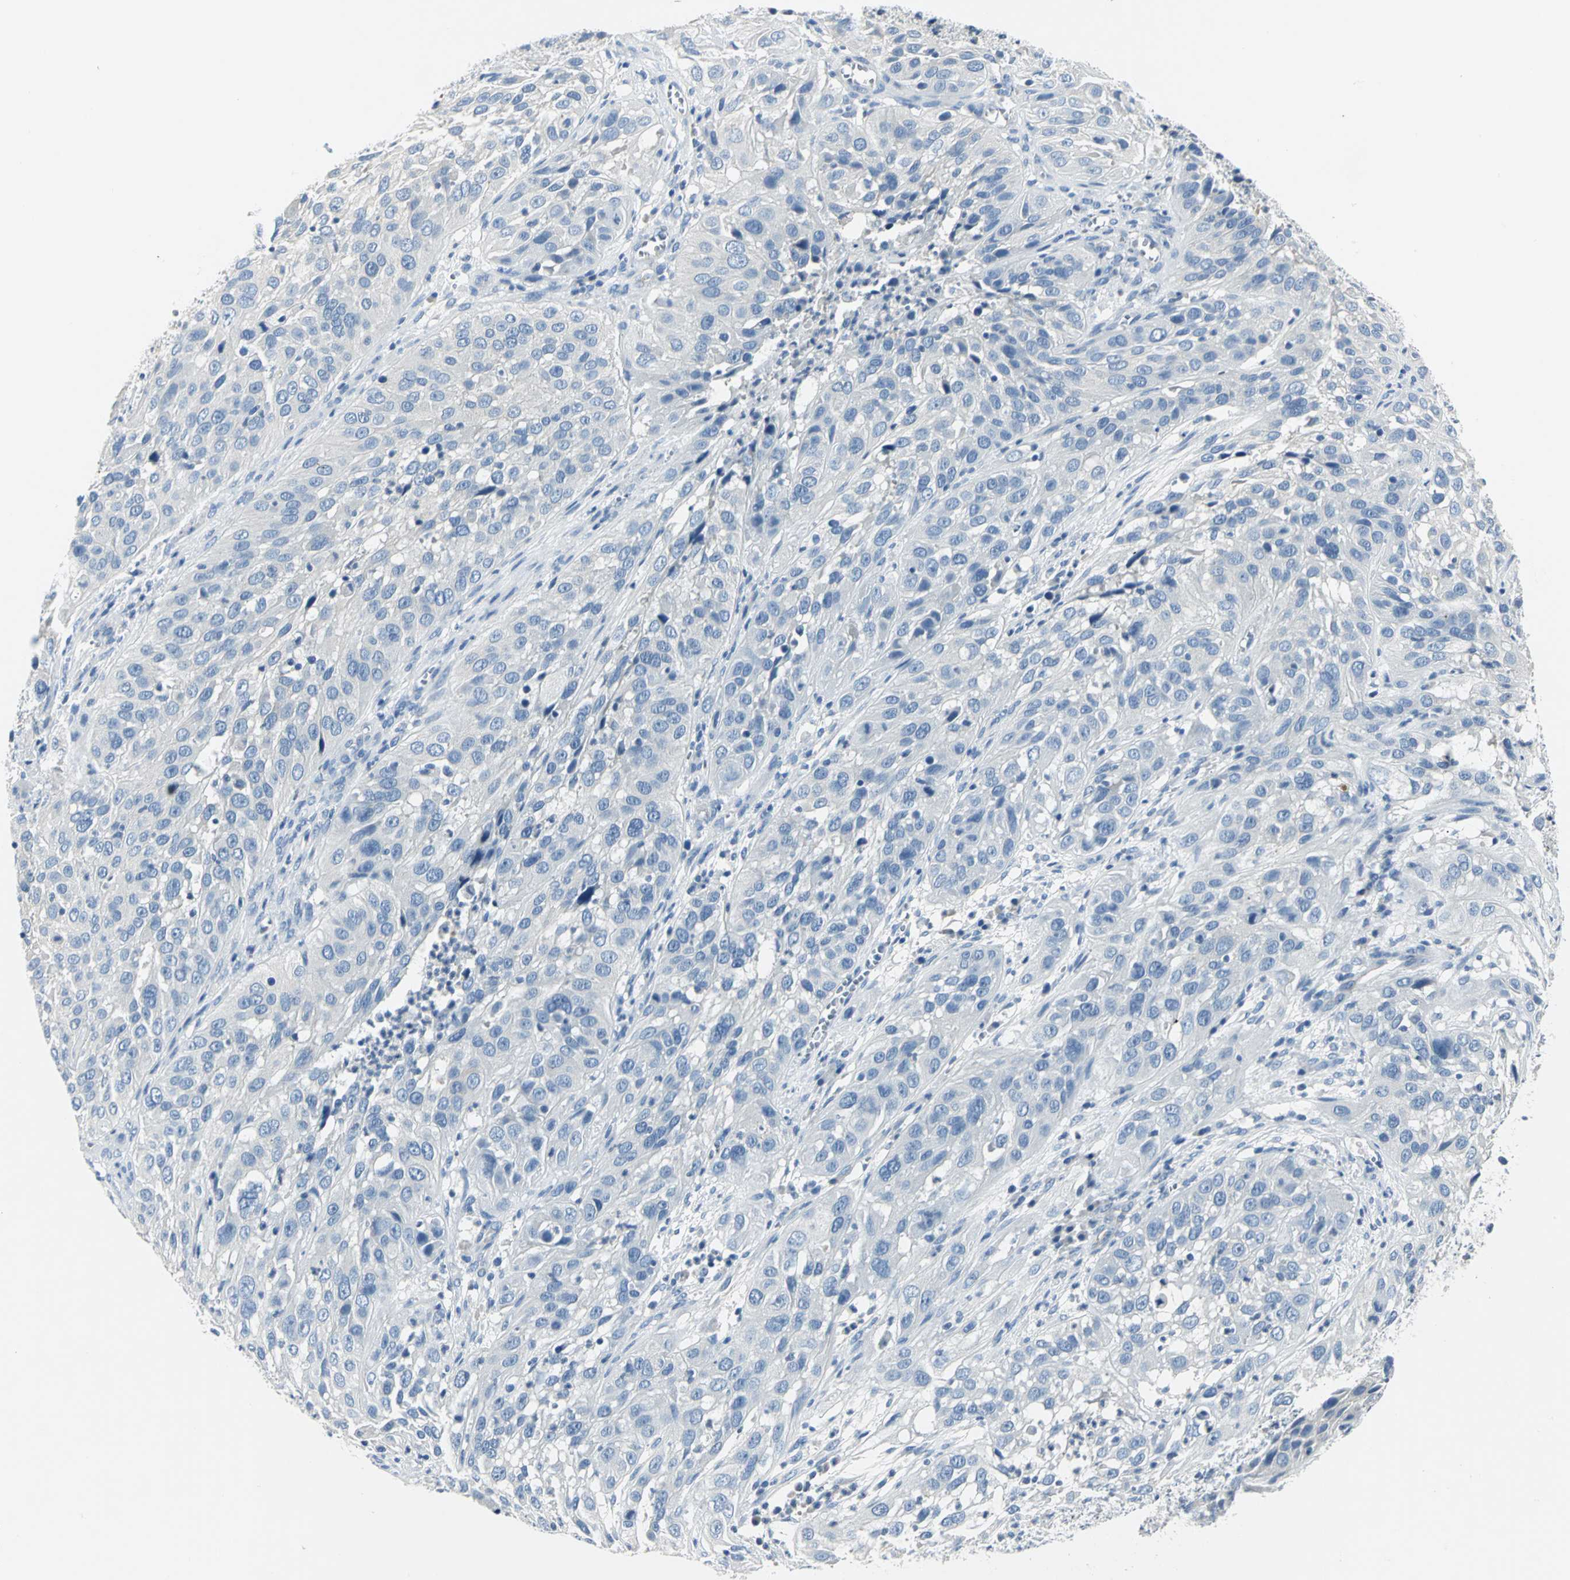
{"staining": {"intensity": "negative", "quantity": "none", "location": "none"}, "tissue": "cervical cancer", "cell_type": "Tumor cells", "image_type": "cancer", "snomed": [{"axis": "morphology", "description": "Squamous cell carcinoma, NOS"}, {"axis": "topography", "description": "Cervix"}], "caption": "Immunohistochemistry (IHC) of cervical cancer displays no expression in tumor cells. (DAB (3,3'-diaminobenzidine) IHC, high magnification).", "gene": "RIPOR1", "patient": {"sex": "female", "age": 32}}